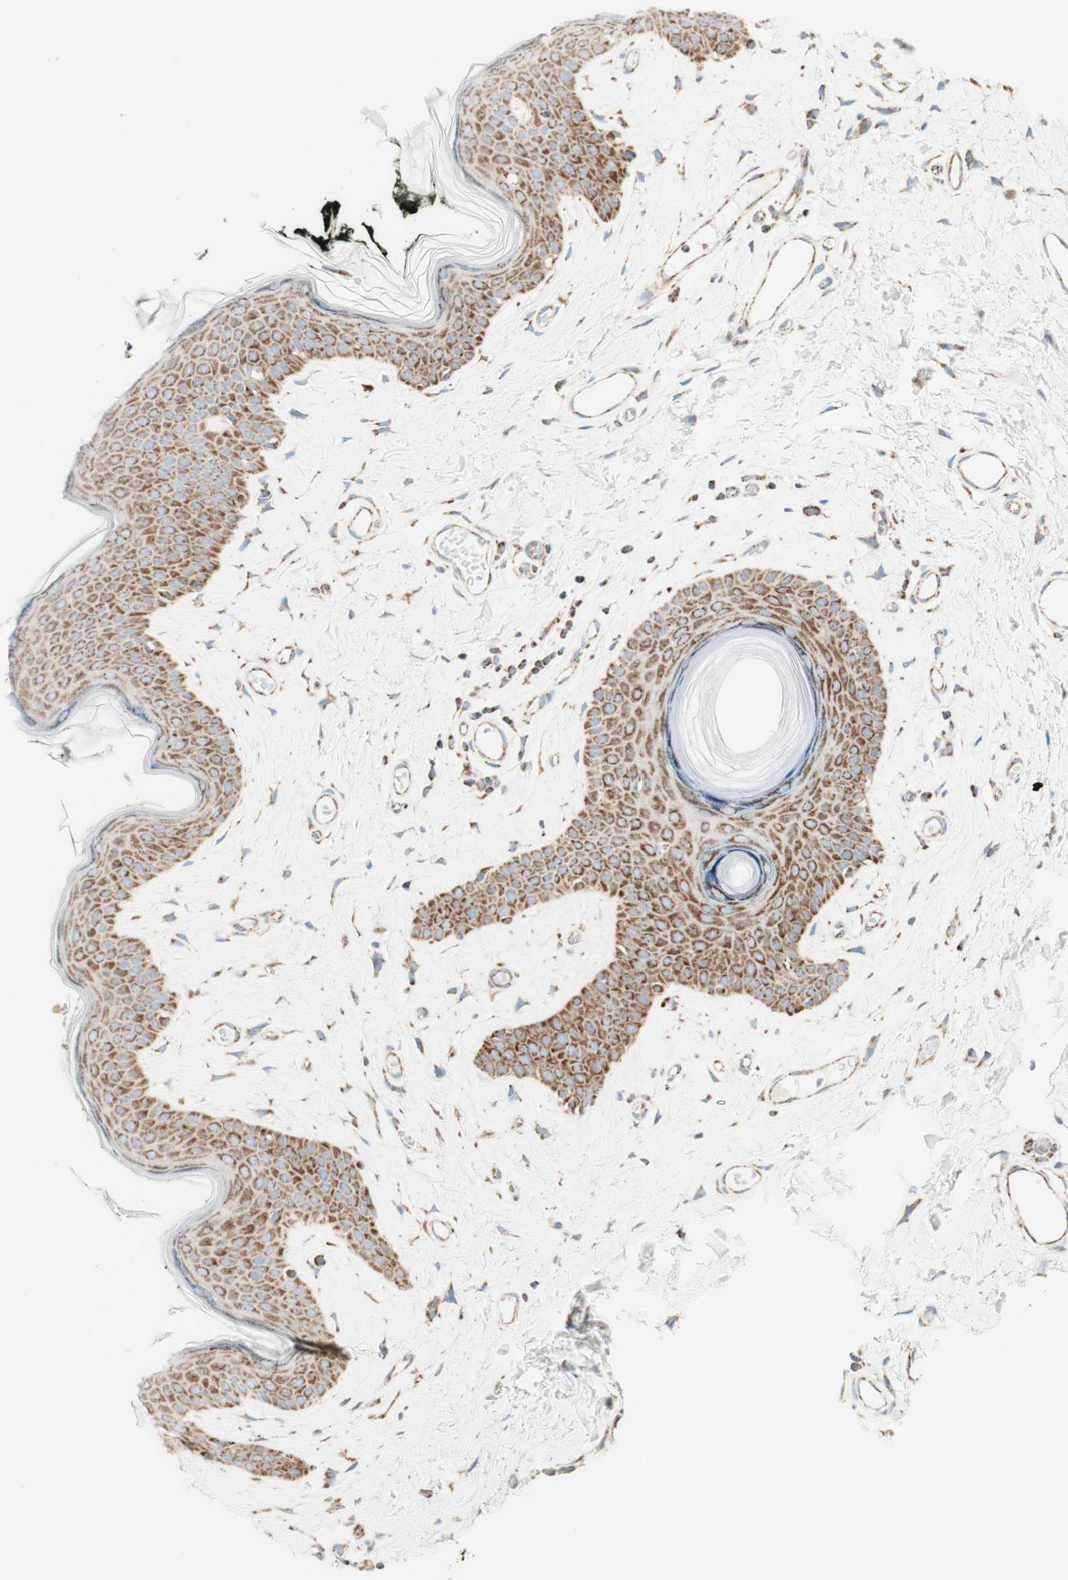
{"staining": {"intensity": "strong", "quantity": ">75%", "location": "cytoplasmic/membranous"}, "tissue": "skin", "cell_type": "Epidermal cells", "image_type": "normal", "snomed": [{"axis": "morphology", "description": "Normal tissue, NOS"}, {"axis": "morphology", "description": "Inflammation, NOS"}, {"axis": "topography", "description": "Vulva"}], "caption": "This photomicrograph exhibits immunohistochemistry (IHC) staining of normal human skin, with high strong cytoplasmic/membranous staining in about >75% of epidermal cells.", "gene": "TOMM20", "patient": {"sex": "female", "age": 84}}